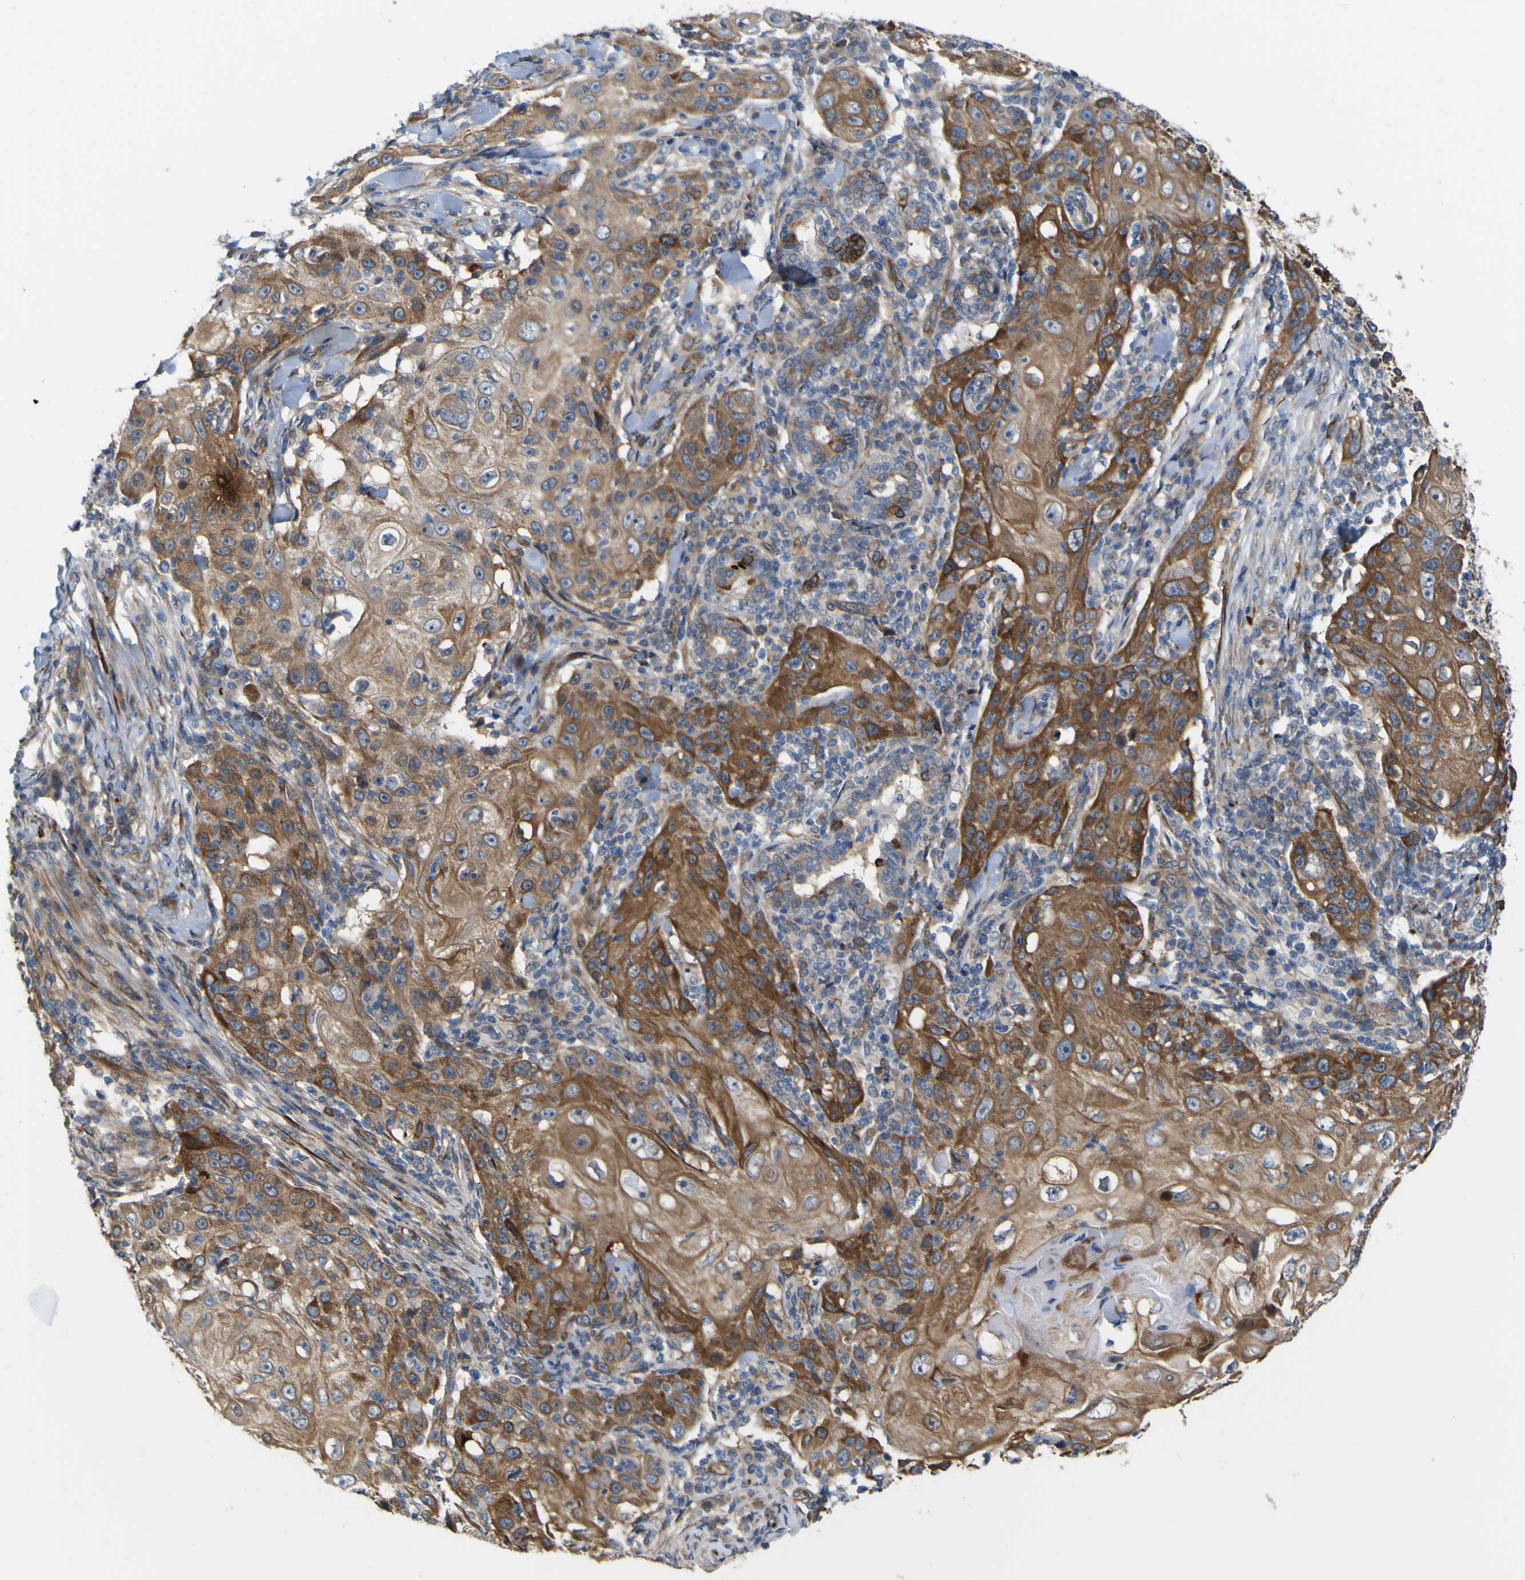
{"staining": {"intensity": "strong", "quantity": ">75%", "location": "cytoplasmic/membranous"}, "tissue": "skin cancer", "cell_type": "Tumor cells", "image_type": "cancer", "snomed": [{"axis": "morphology", "description": "Squamous cell carcinoma, NOS"}, {"axis": "topography", "description": "Skin"}], "caption": "An image of human skin cancer stained for a protein displays strong cytoplasmic/membranous brown staining in tumor cells.", "gene": "JPH1", "patient": {"sex": "female", "age": 88}}